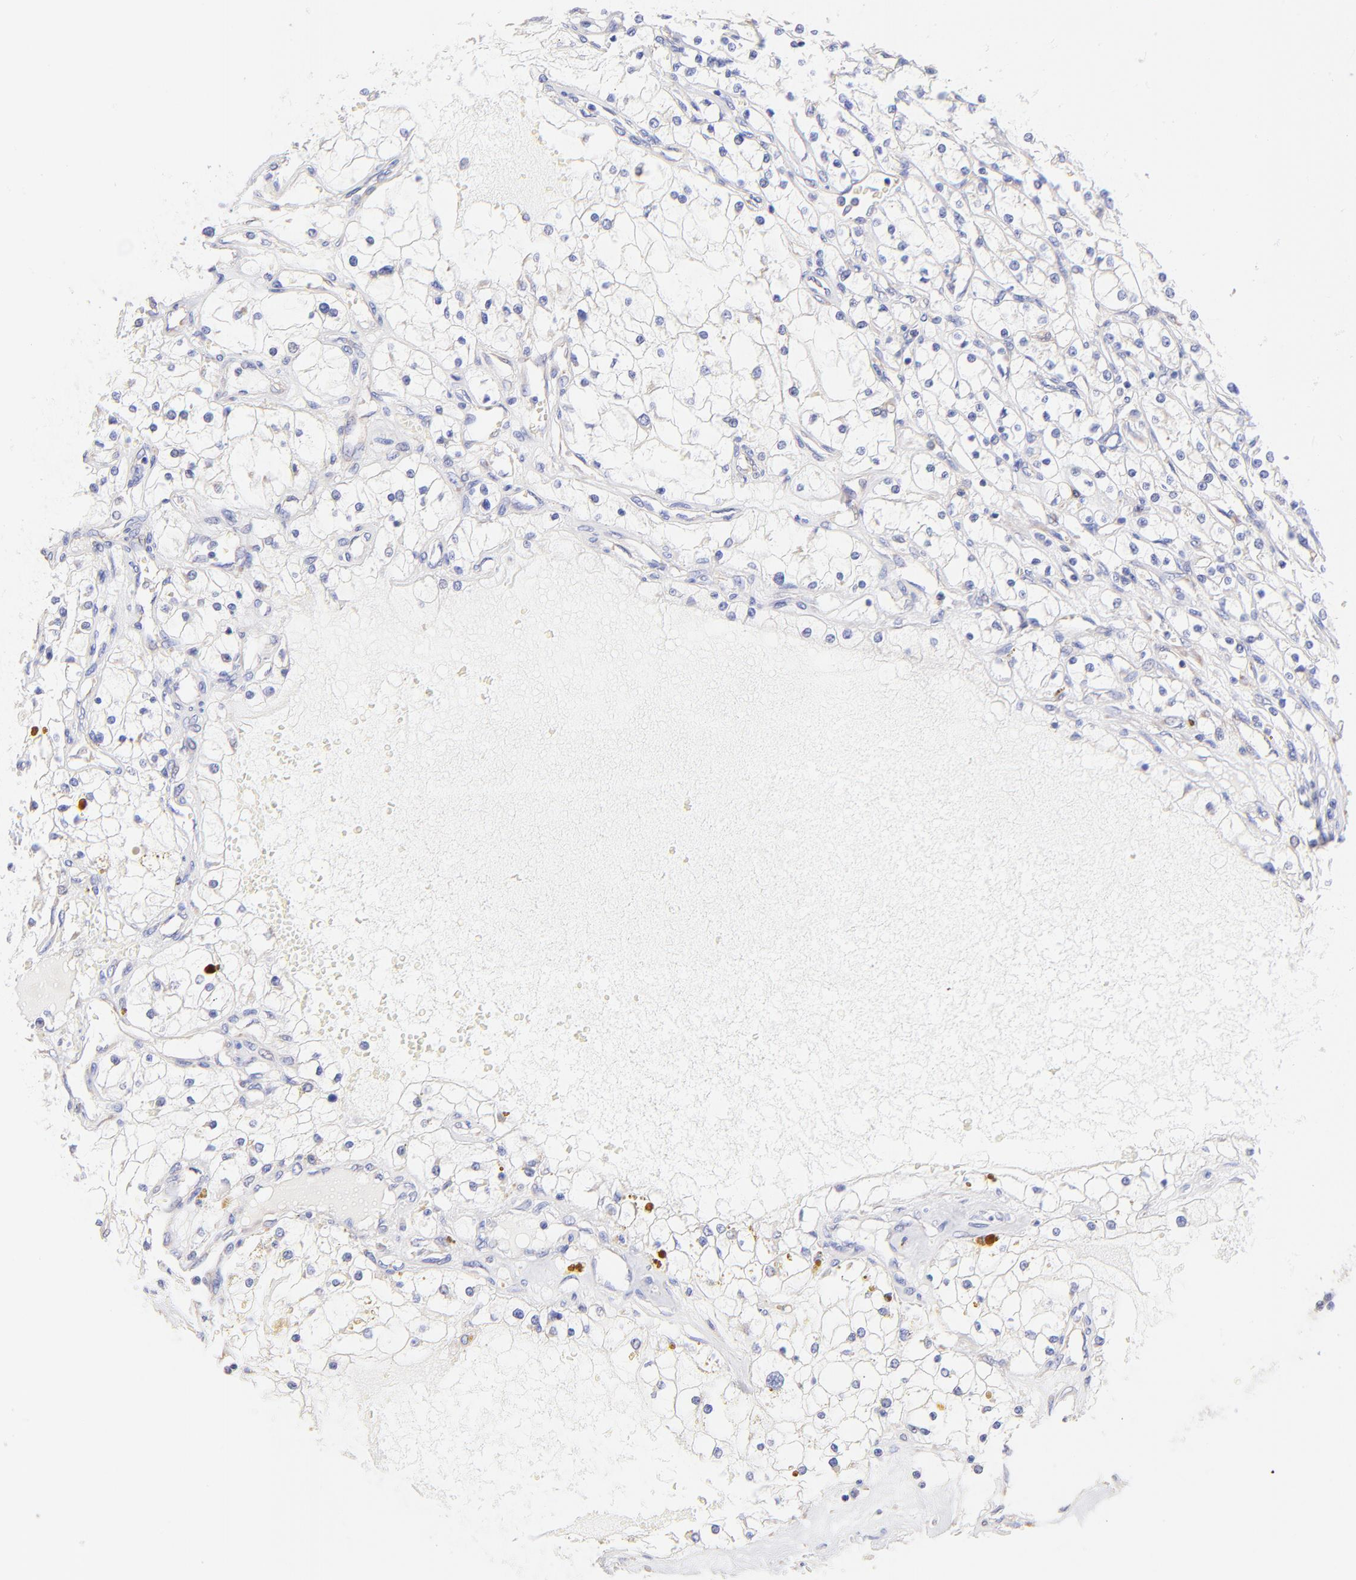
{"staining": {"intensity": "negative", "quantity": "none", "location": "none"}, "tissue": "renal cancer", "cell_type": "Tumor cells", "image_type": "cancer", "snomed": [{"axis": "morphology", "description": "Adenocarcinoma, NOS"}, {"axis": "topography", "description": "Kidney"}], "caption": "The immunohistochemistry (IHC) photomicrograph has no significant positivity in tumor cells of renal cancer (adenocarcinoma) tissue.", "gene": "RPL30", "patient": {"sex": "male", "age": 61}}